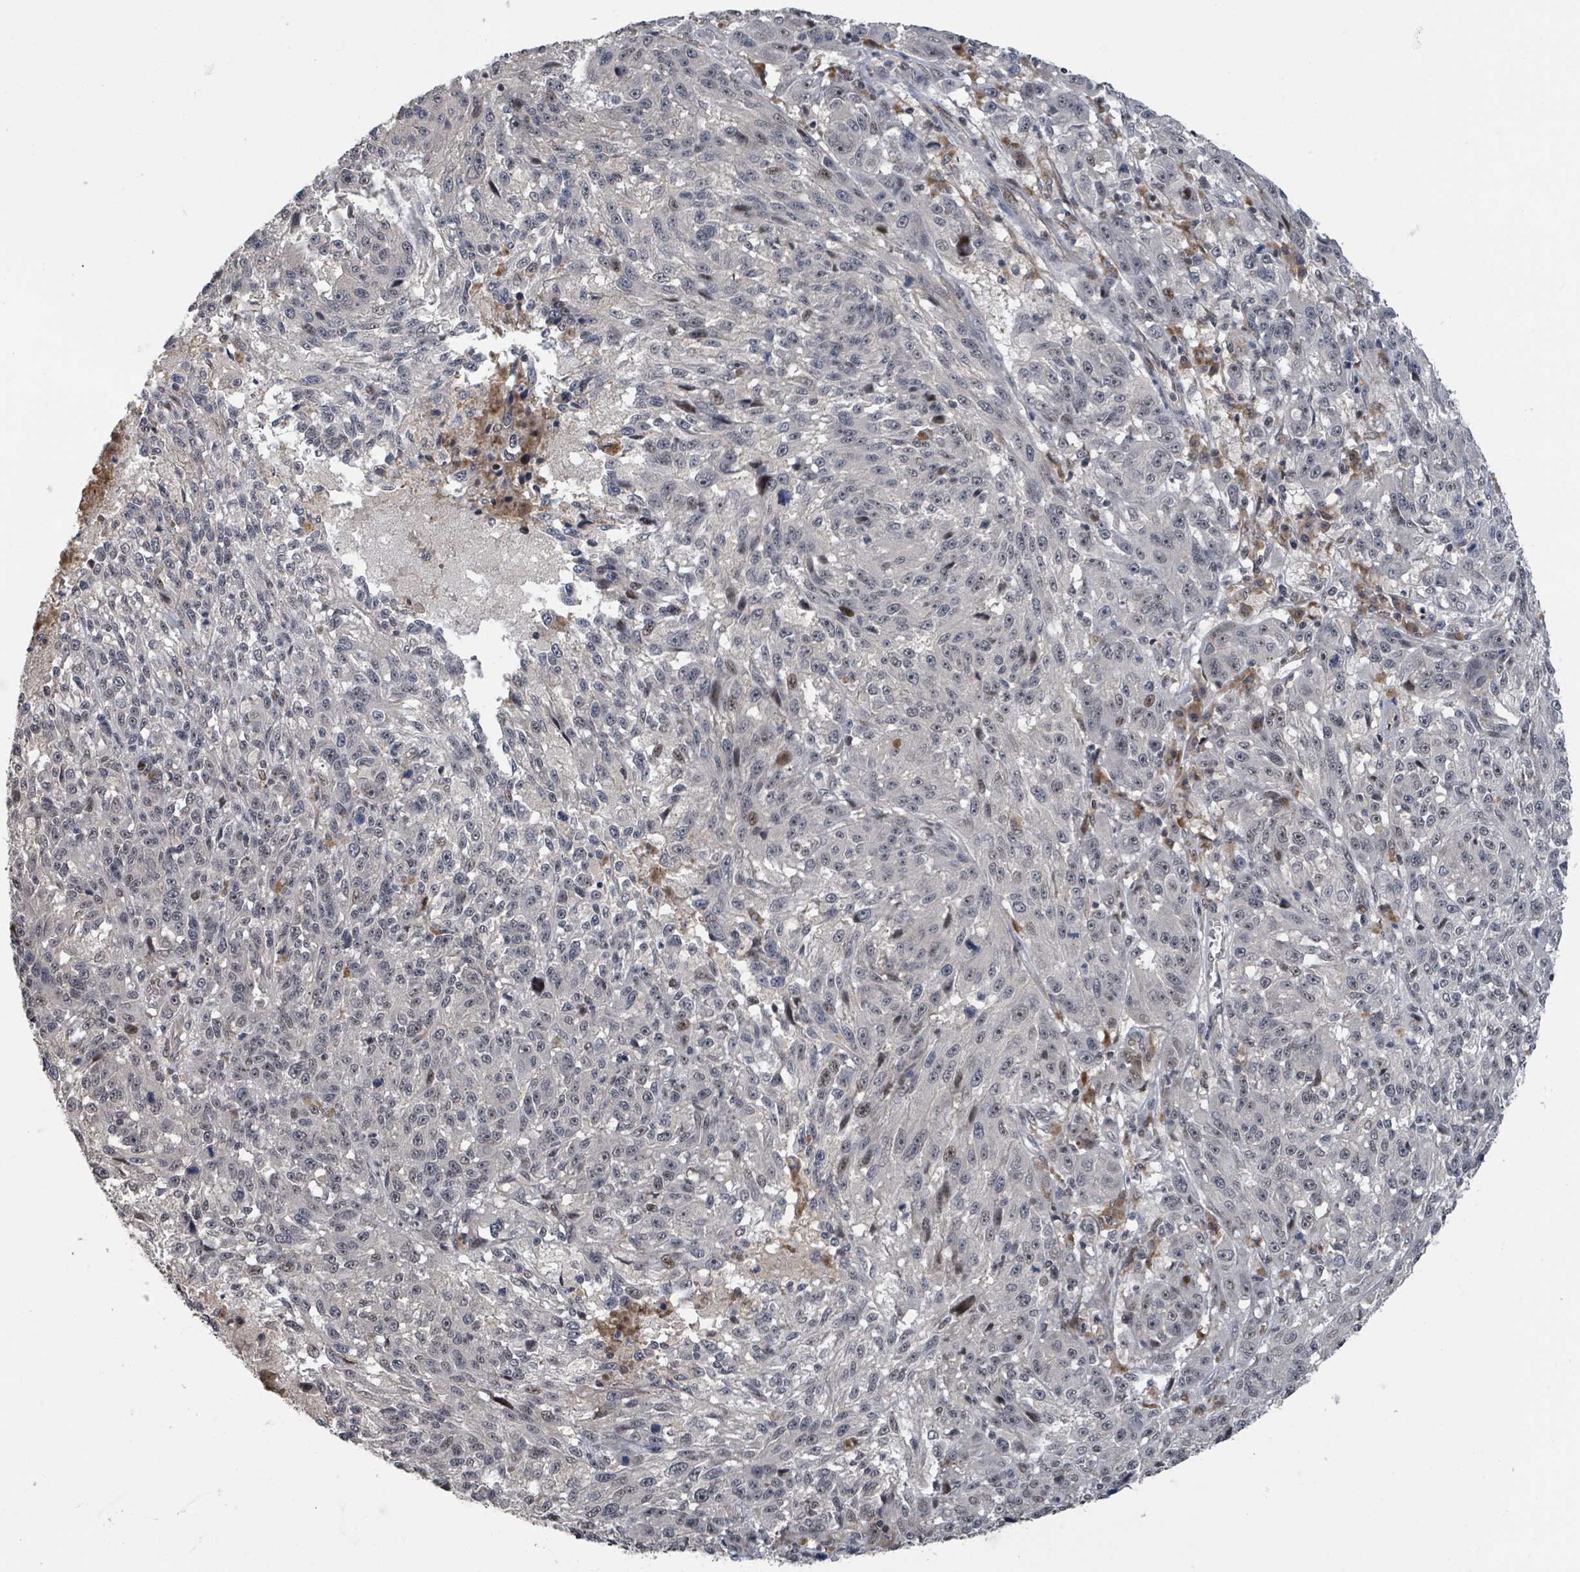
{"staining": {"intensity": "moderate", "quantity": "<25%", "location": "nuclear"}, "tissue": "melanoma", "cell_type": "Tumor cells", "image_type": "cancer", "snomed": [{"axis": "morphology", "description": "Malignant melanoma, NOS"}, {"axis": "topography", "description": "Skin"}], "caption": "Tumor cells display moderate nuclear positivity in about <25% of cells in malignant melanoma. The staining was performed using DAB, with brown indicating positive protein expression. Nuclei are stained blue with hematoxylin.", "gene": "ZBTB14", "patient": {"sex": "male", "age": 53}}